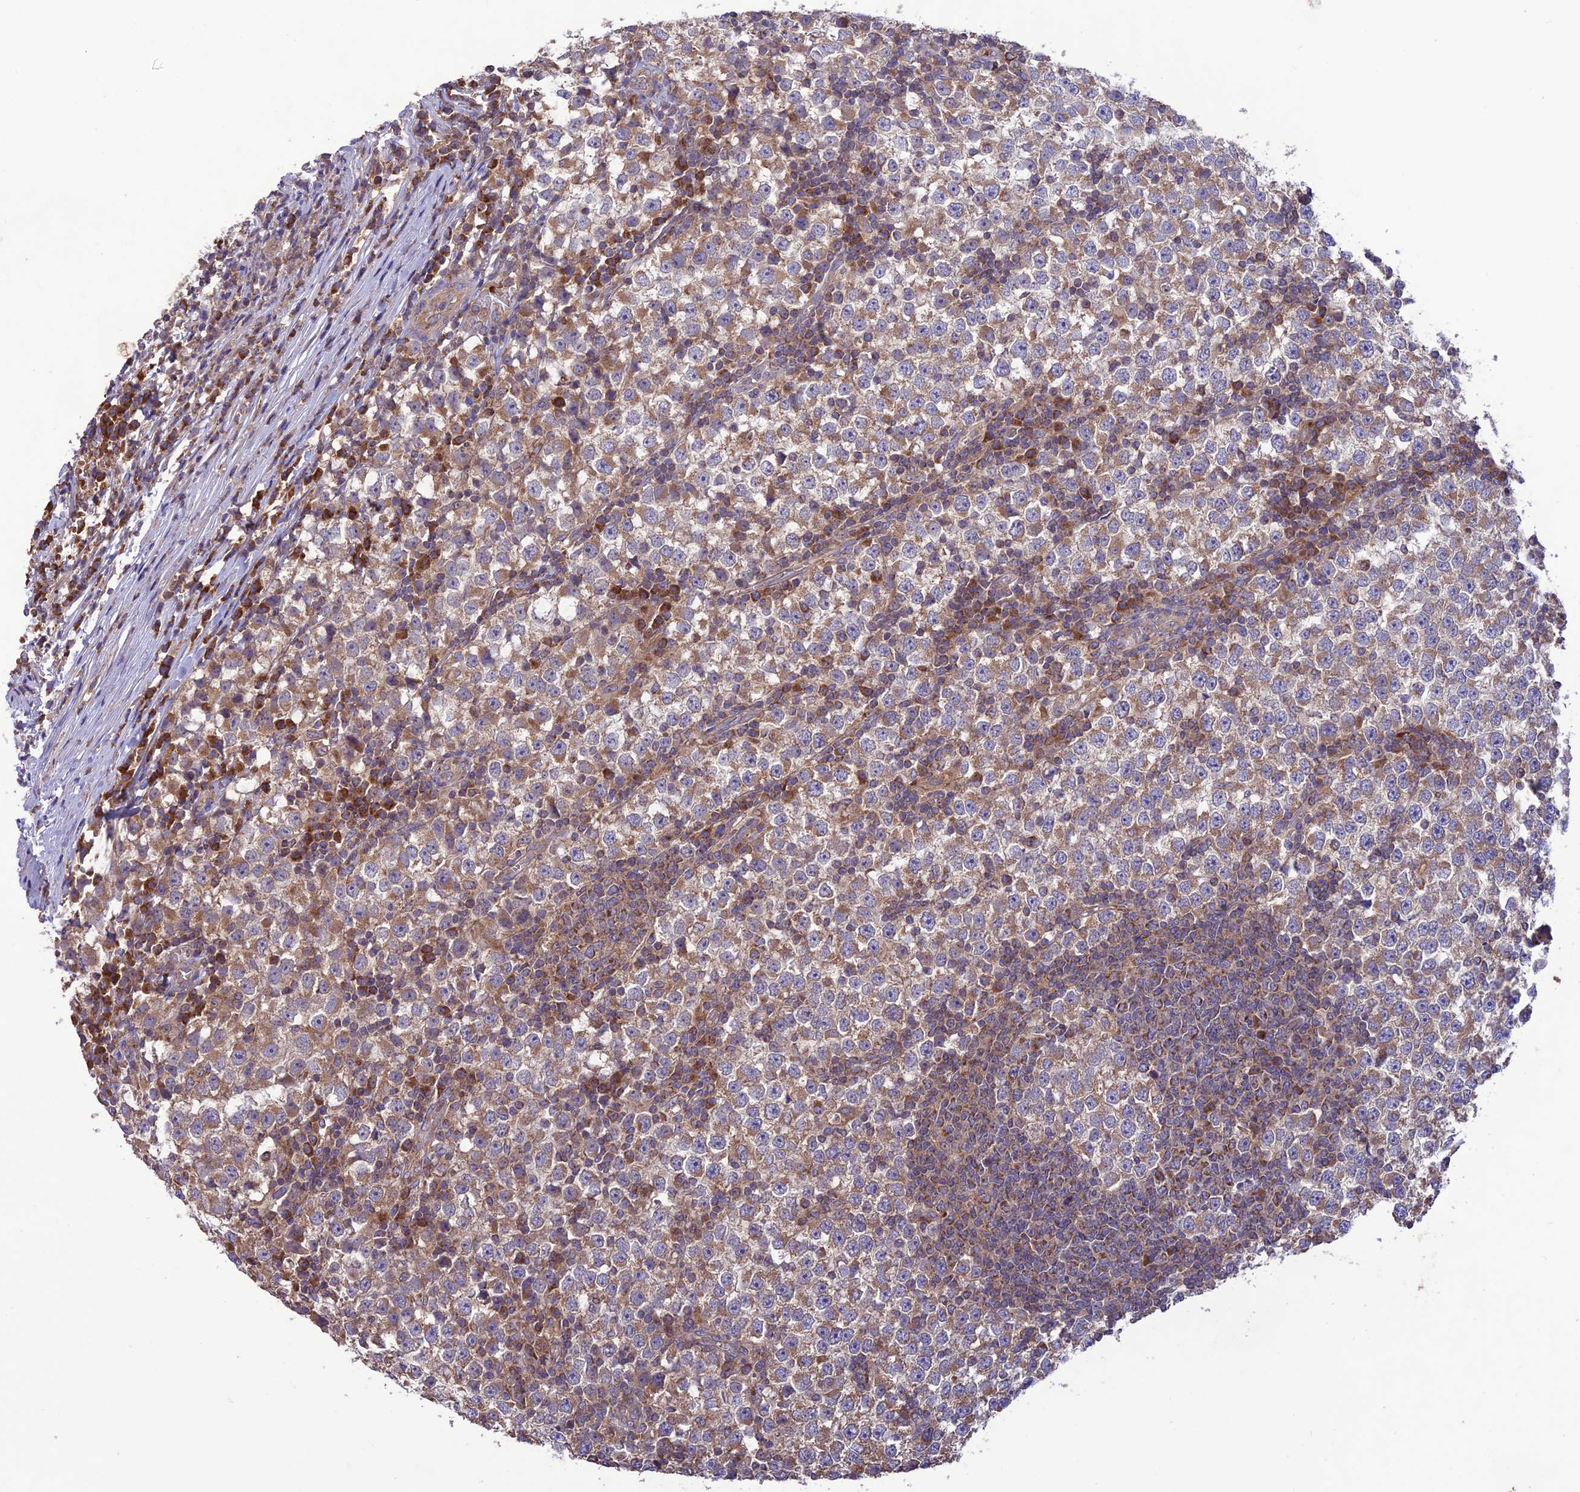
{"staining": {"intensity": "moderate", "quantity": "25%-75%", "location": "cytoplasmic/membranous"}, "tissue": "testis cancer", "cell_type": "Tumor cells", "image_type": "cancer", "snomed": [{"axis": "morphology", "description": "Seminoma, NOS"}, {"axis": "topography", "description": "Testis"}], "caption": "An image of human testis cancer (seminoma) stained for a protein demonstrates moderate cytoplasmic/membranous brown staining in tumor cells. (DAB (3,3'-diaminobenzidine) IHC with brightfield microscopy, high magnification).", "gene": "NDUFAF1", "patient": {"sex": "male", "age": 65}}